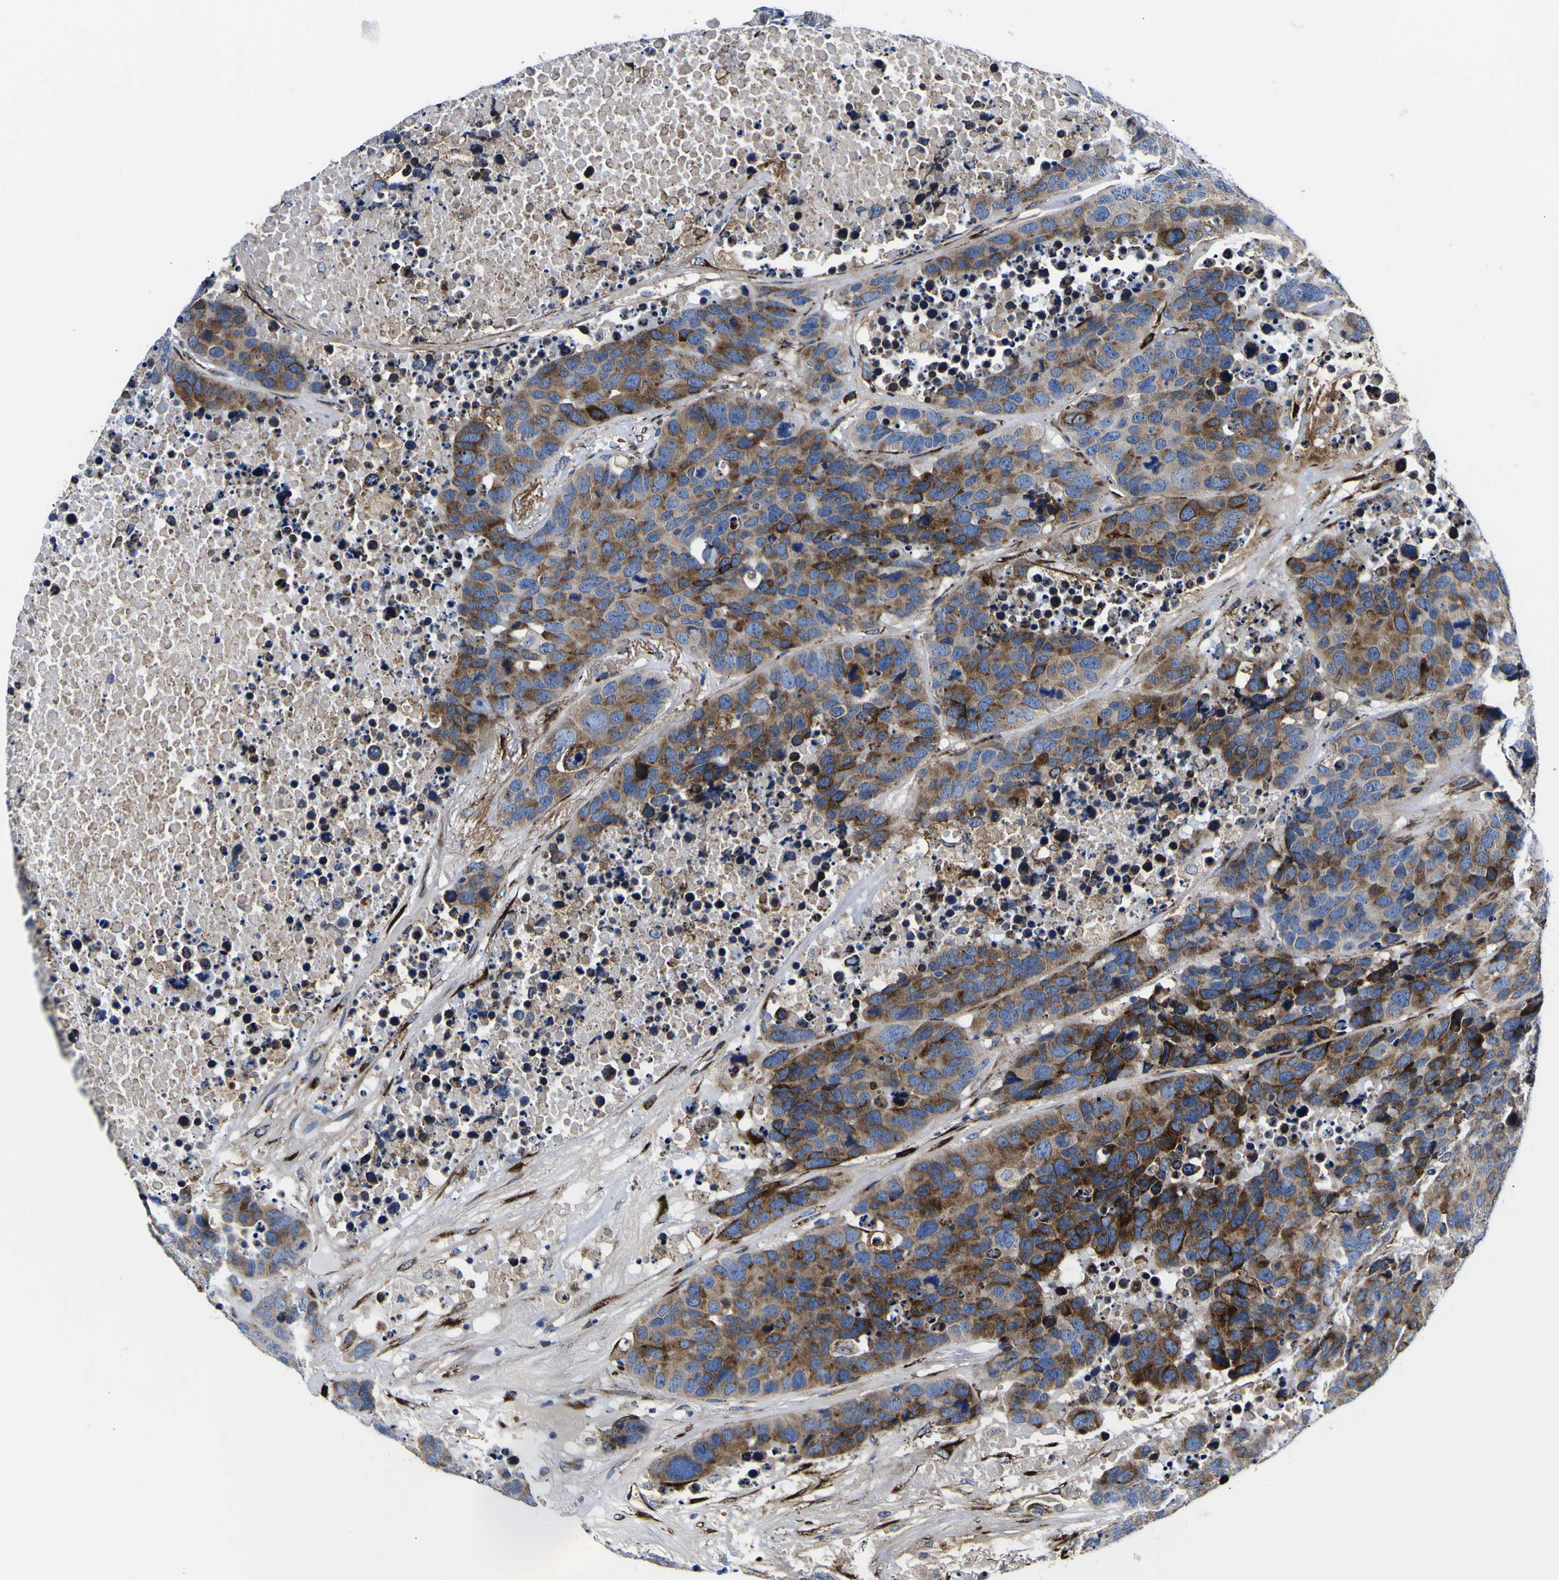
{"staining": {"intensity": "moderate", "quantity": ">75%", "location": "cytoplasmic/membranous"}, "tissue": "carcinoid", "cell_type": "Tumor cells", "image_type": "cancer", "snomed": [{"axis": "morphology", "description": "Carcinoid, malignant, NOS"}, {"axis": "topography", "description": "Lung"}], "caption": "IHC image of neoplastic tissue: malignant carcinoid stained using immunohistochemistry reveals medium levels of moderate protein expression localized specifically in the cytoplasmic/membranous of tumor cells, appearing as a cytoplasmic/membranous brown color.", "gene": "SCD", "patient": {"sex": "male", "age": 60}}